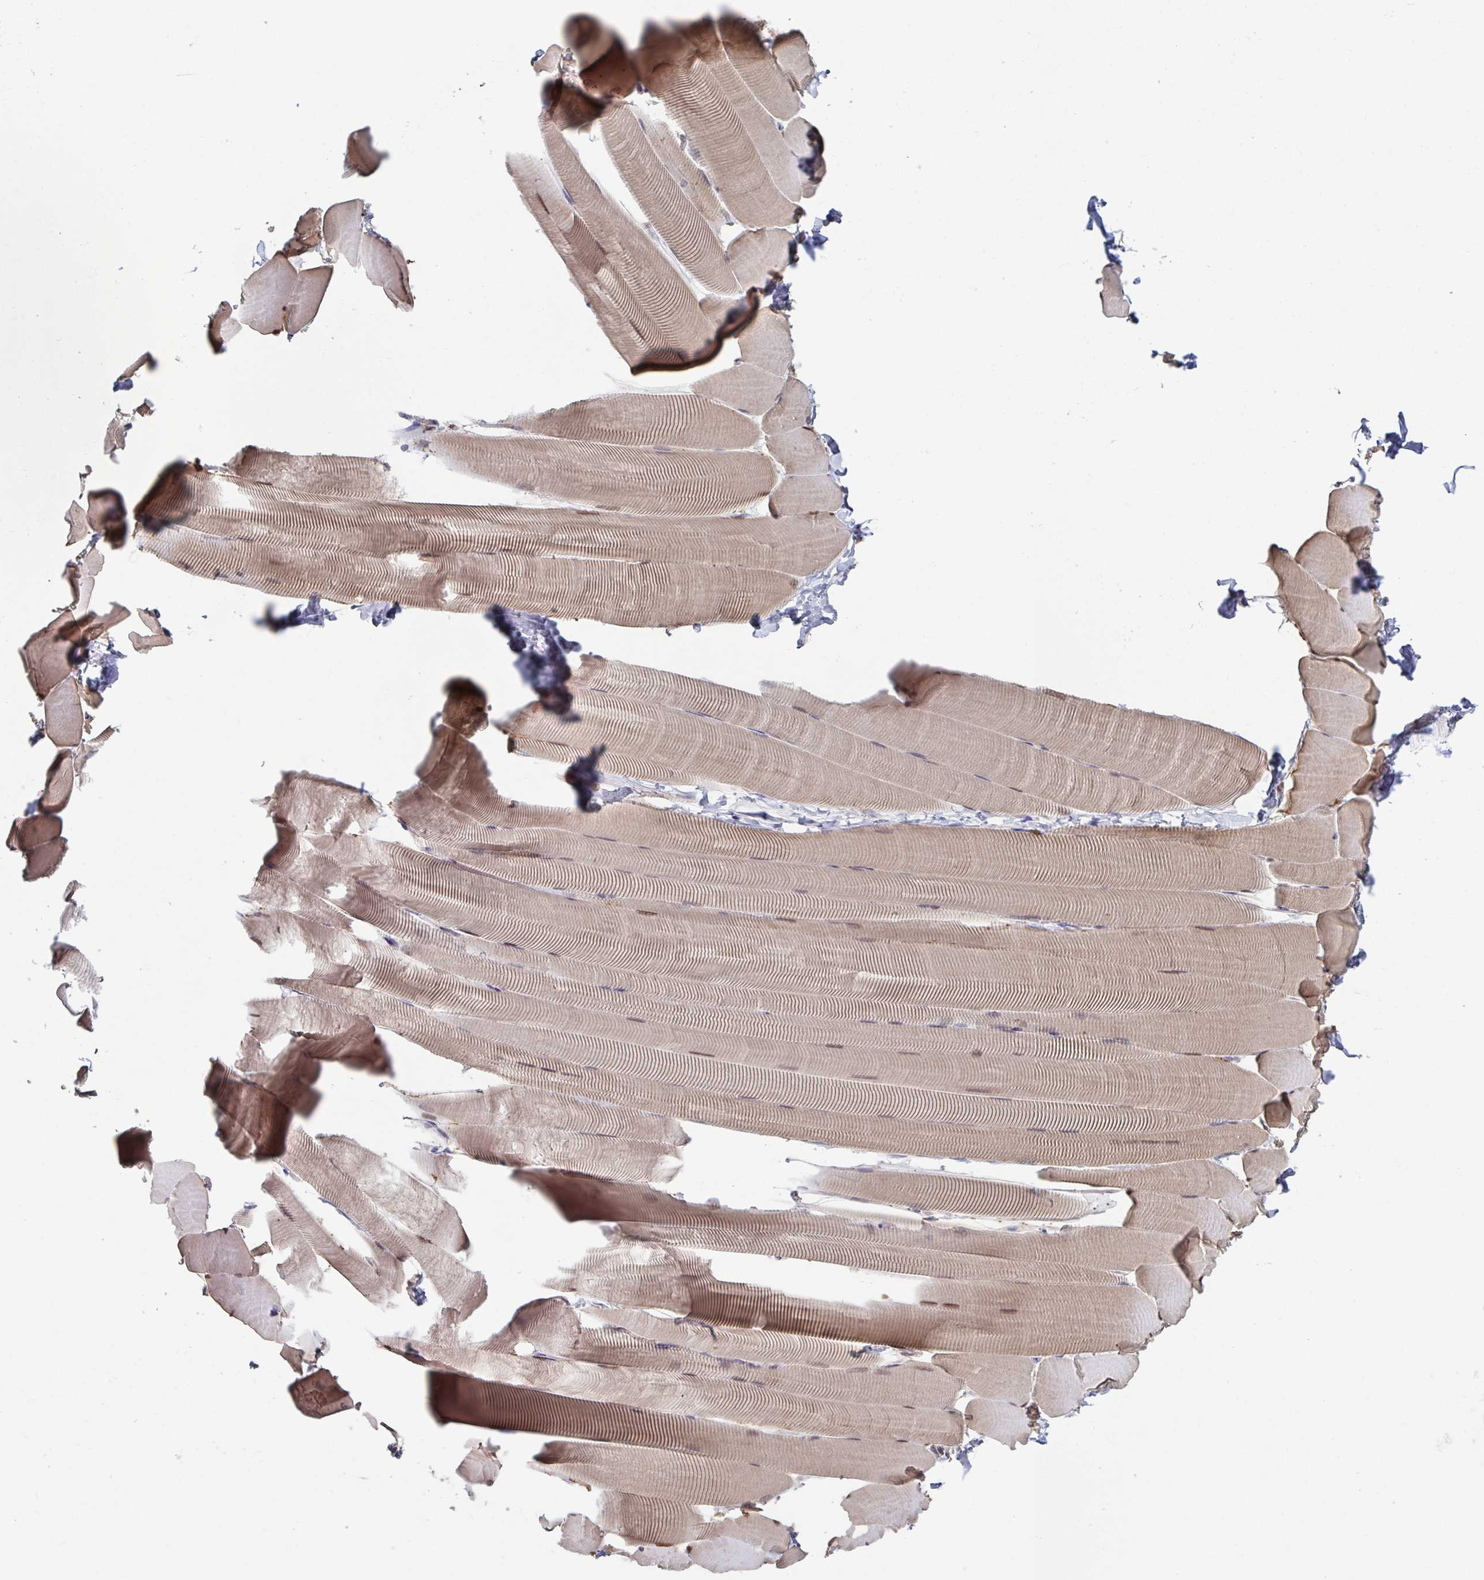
{"staining": {"intensity": "moderate", "quantity": ">75%", "location": "cytoplasmic/membranous"}, "tissue": "skeletal muscle", "cell_type": "Myocytes", "image_type": "normal", "snomed": [{"axis": "morphology", "description": "Normal tissue, NOS"}, {"axis": "topography", "description": "Skeletal muscle"}], "caption": "Protein expression analysis of unremarkable skeletal muscle exhibits moderate cytoplasmic/membranous staining in approximately >75% of myocytes.", "gene": "ACD", "patient": {"sex": "male", "age": 25}}